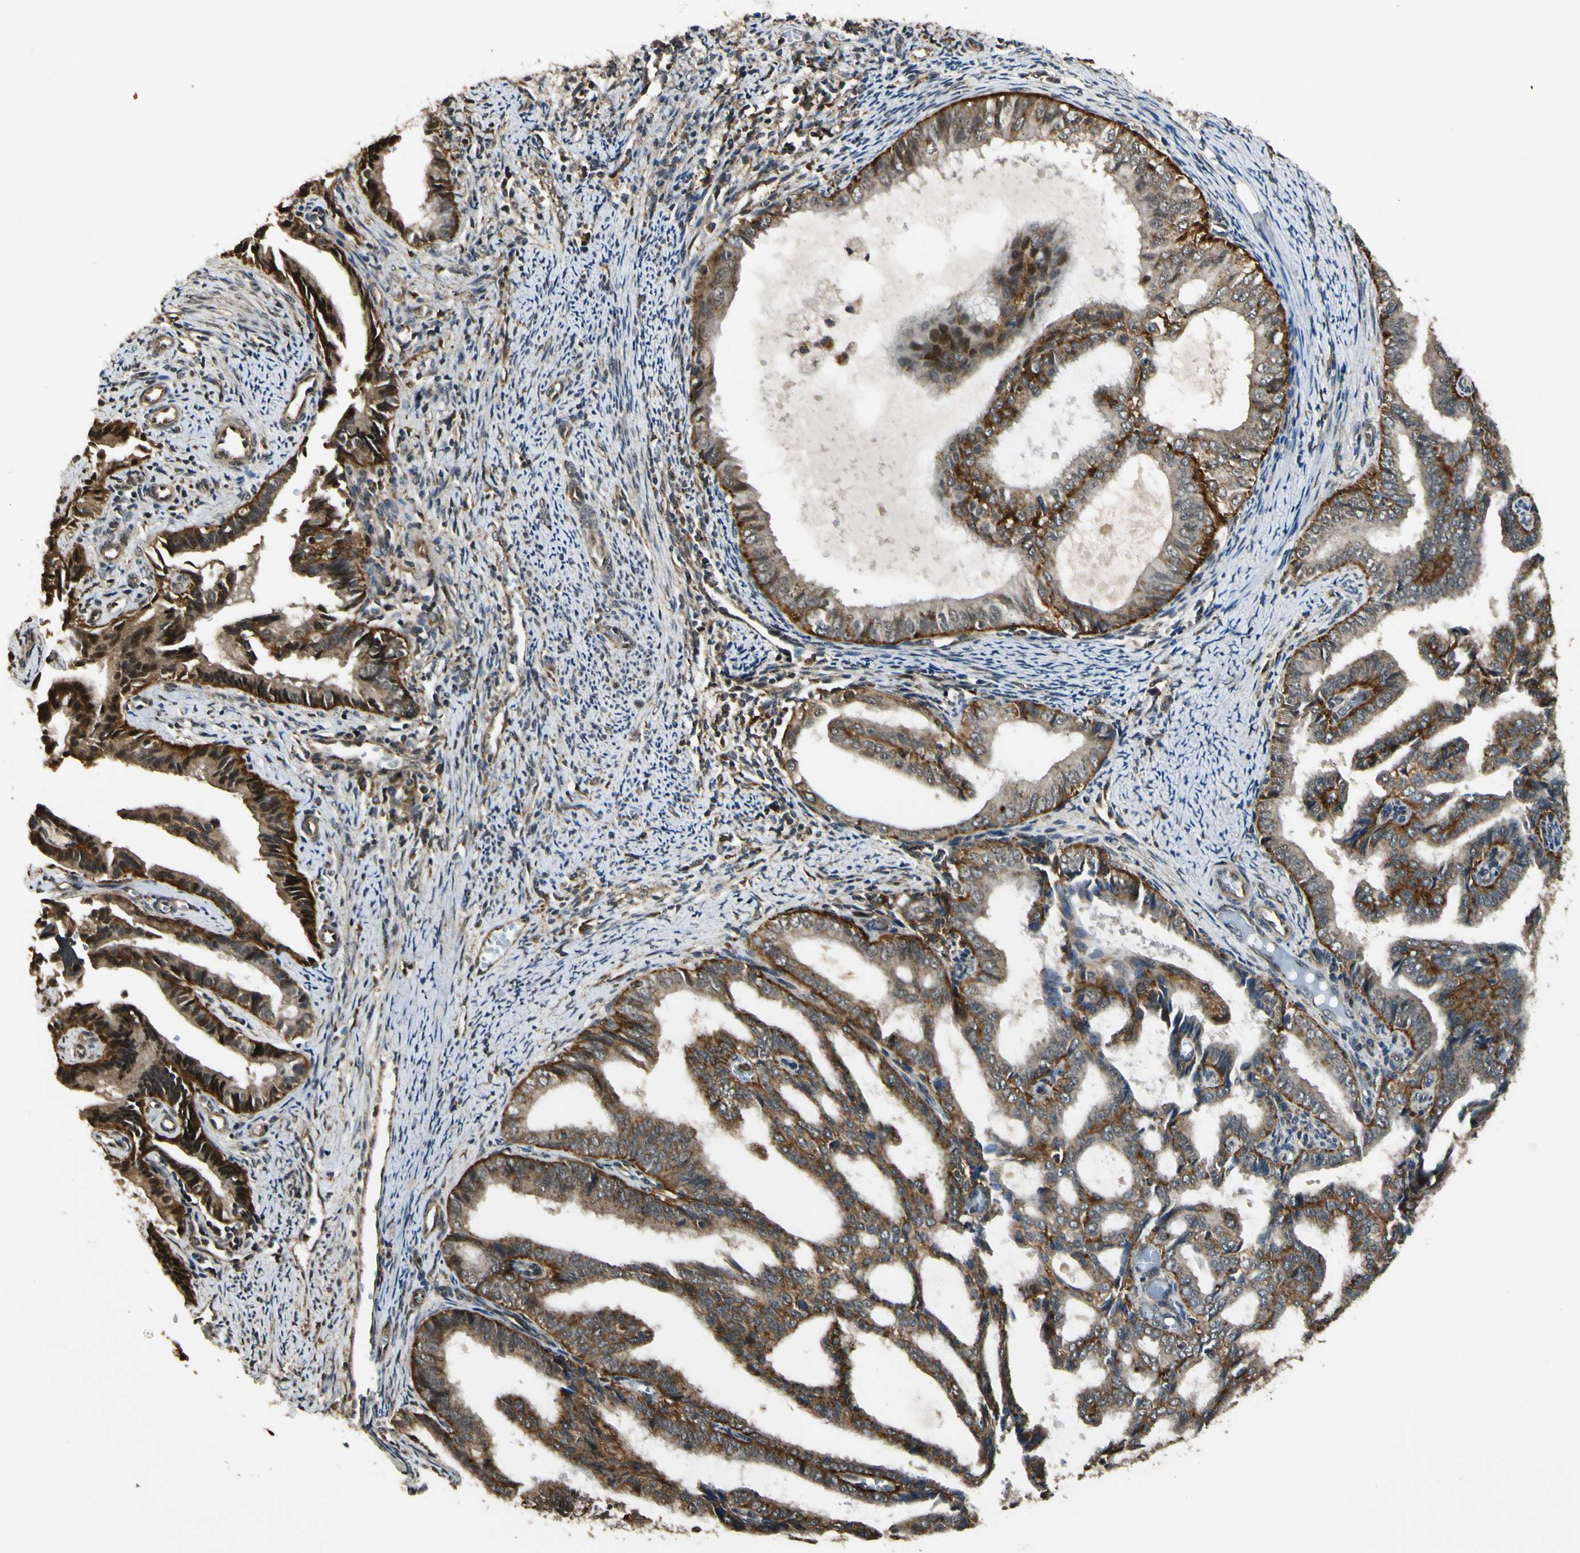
{"staining": {"intensity": "strong", "quantity": ">75%", "location": "cytoplasmic/membranous"}, "tissue": "endometrial cancer", "cell_type": "Tumor cells", "image_type": "cancer", "snomed": [{"axis": "morphology", "description": "Adenocarcinoma, NOS"}, {"axis": "topography", "description": "Endometrium"}], "caption": "Endometrial adenocarcinoma stained for a protein (brown) exhibits strong cytoplasmic/membranous positive expression in about >75% of tumor cells.", "gene": "LAMTOR1", "patient": {"sex": "female", "age": 58}}